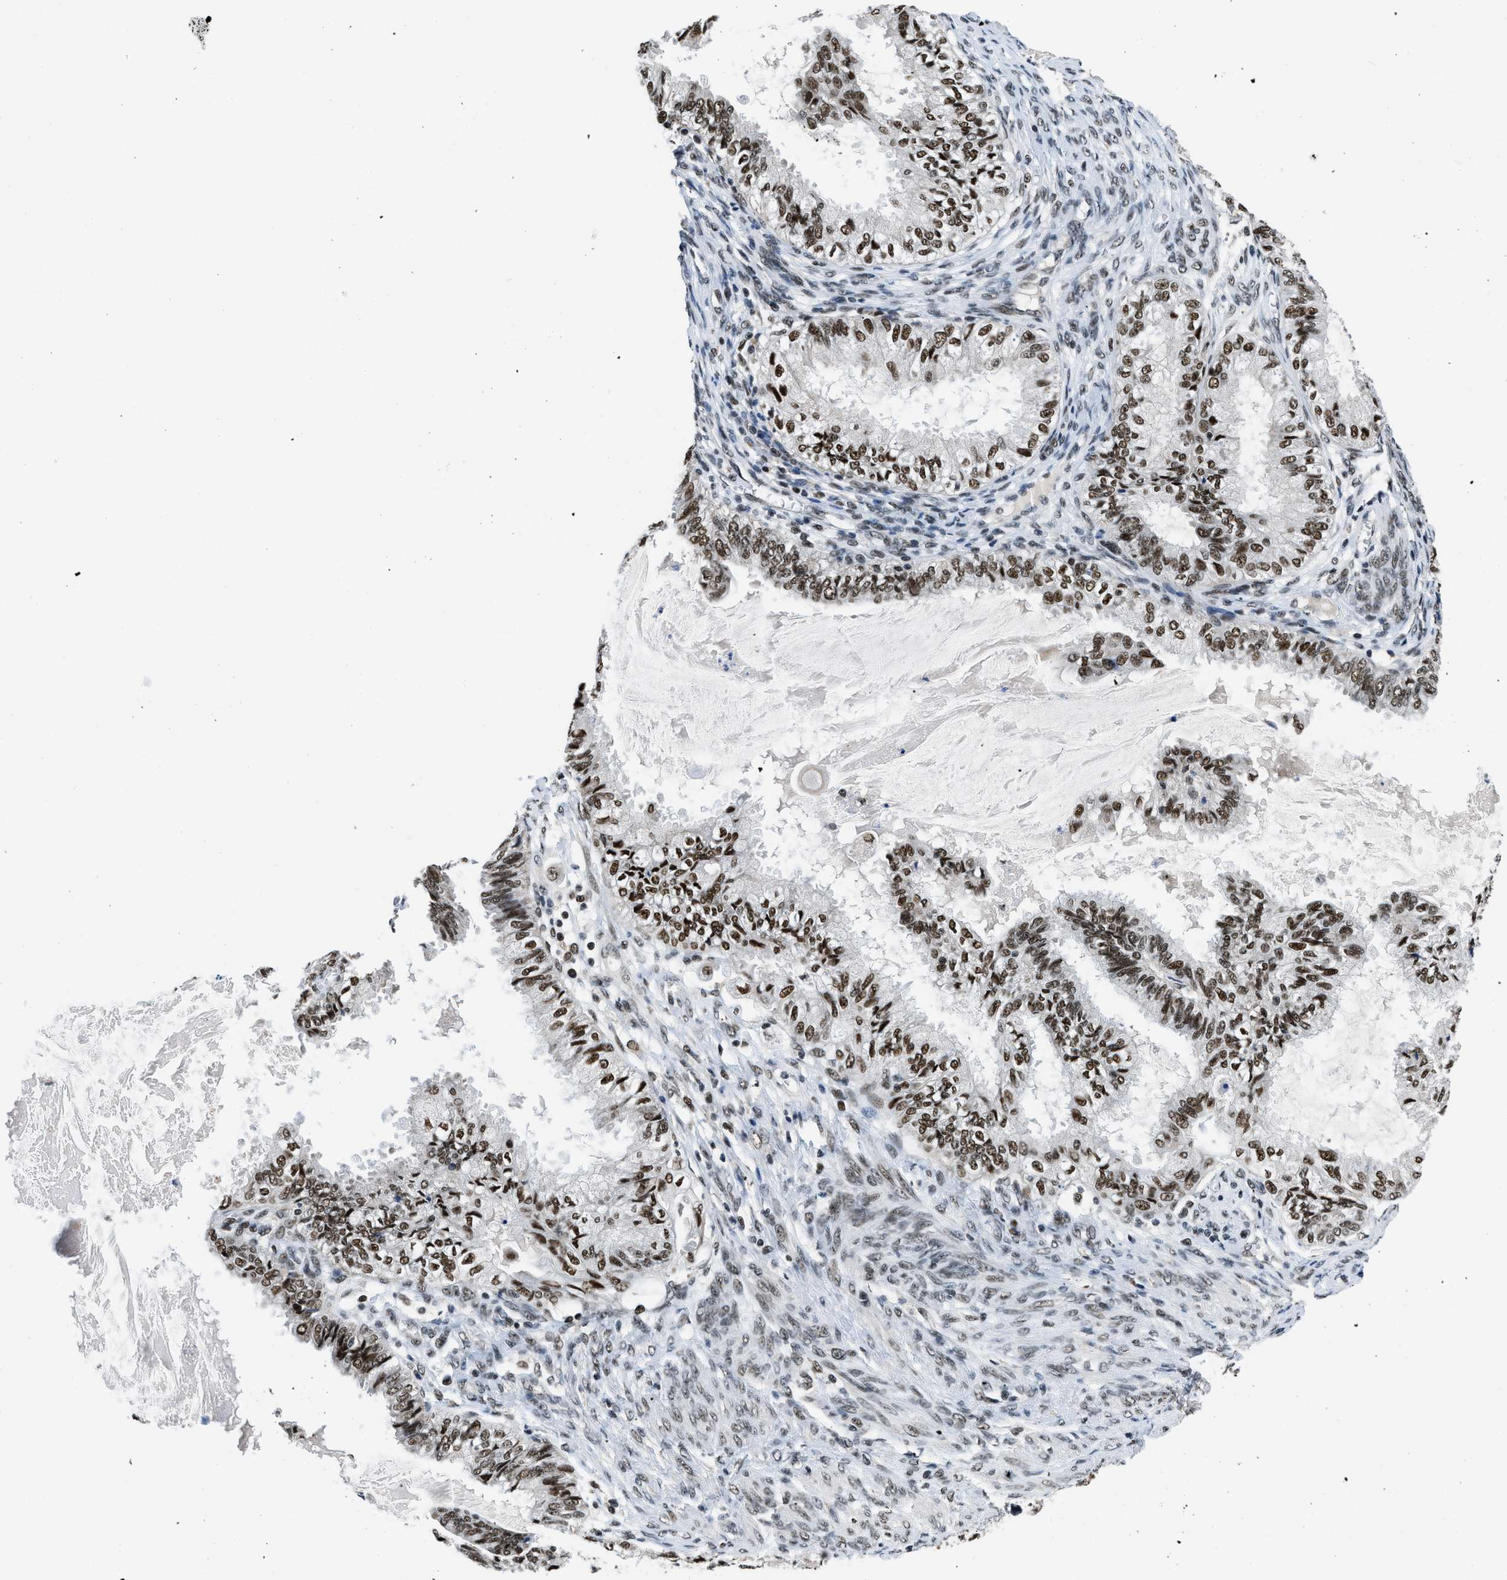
{"staining": {"intensity": "strong", "quantity": ">75%", "location": "nuclear"}, "tissue": "cervical cancer", "cell_type": "Tumor cells", "image_type": "cancer", "snomed": [{"axis": "morphology", "description": "Normal tissue, NOS"}, {"axis": "morphology", "description": "Adenocarcinoma, NOS"}, {"axis": "topography", "description": "Cervix"}, {"axis": "topography", "description": "Endometrium"}], "caption": "A brown stain shows strong nuclear staining of a protein in human cervical cancer (adenocarcinoma) tumor cells. The protein is stained brown, and the nuclei are stained in blue (DAB IHC with brightfield microscopy, high magnification).", "gene": "KDM3B", "patient": {"sex": "female", "age": 86}}